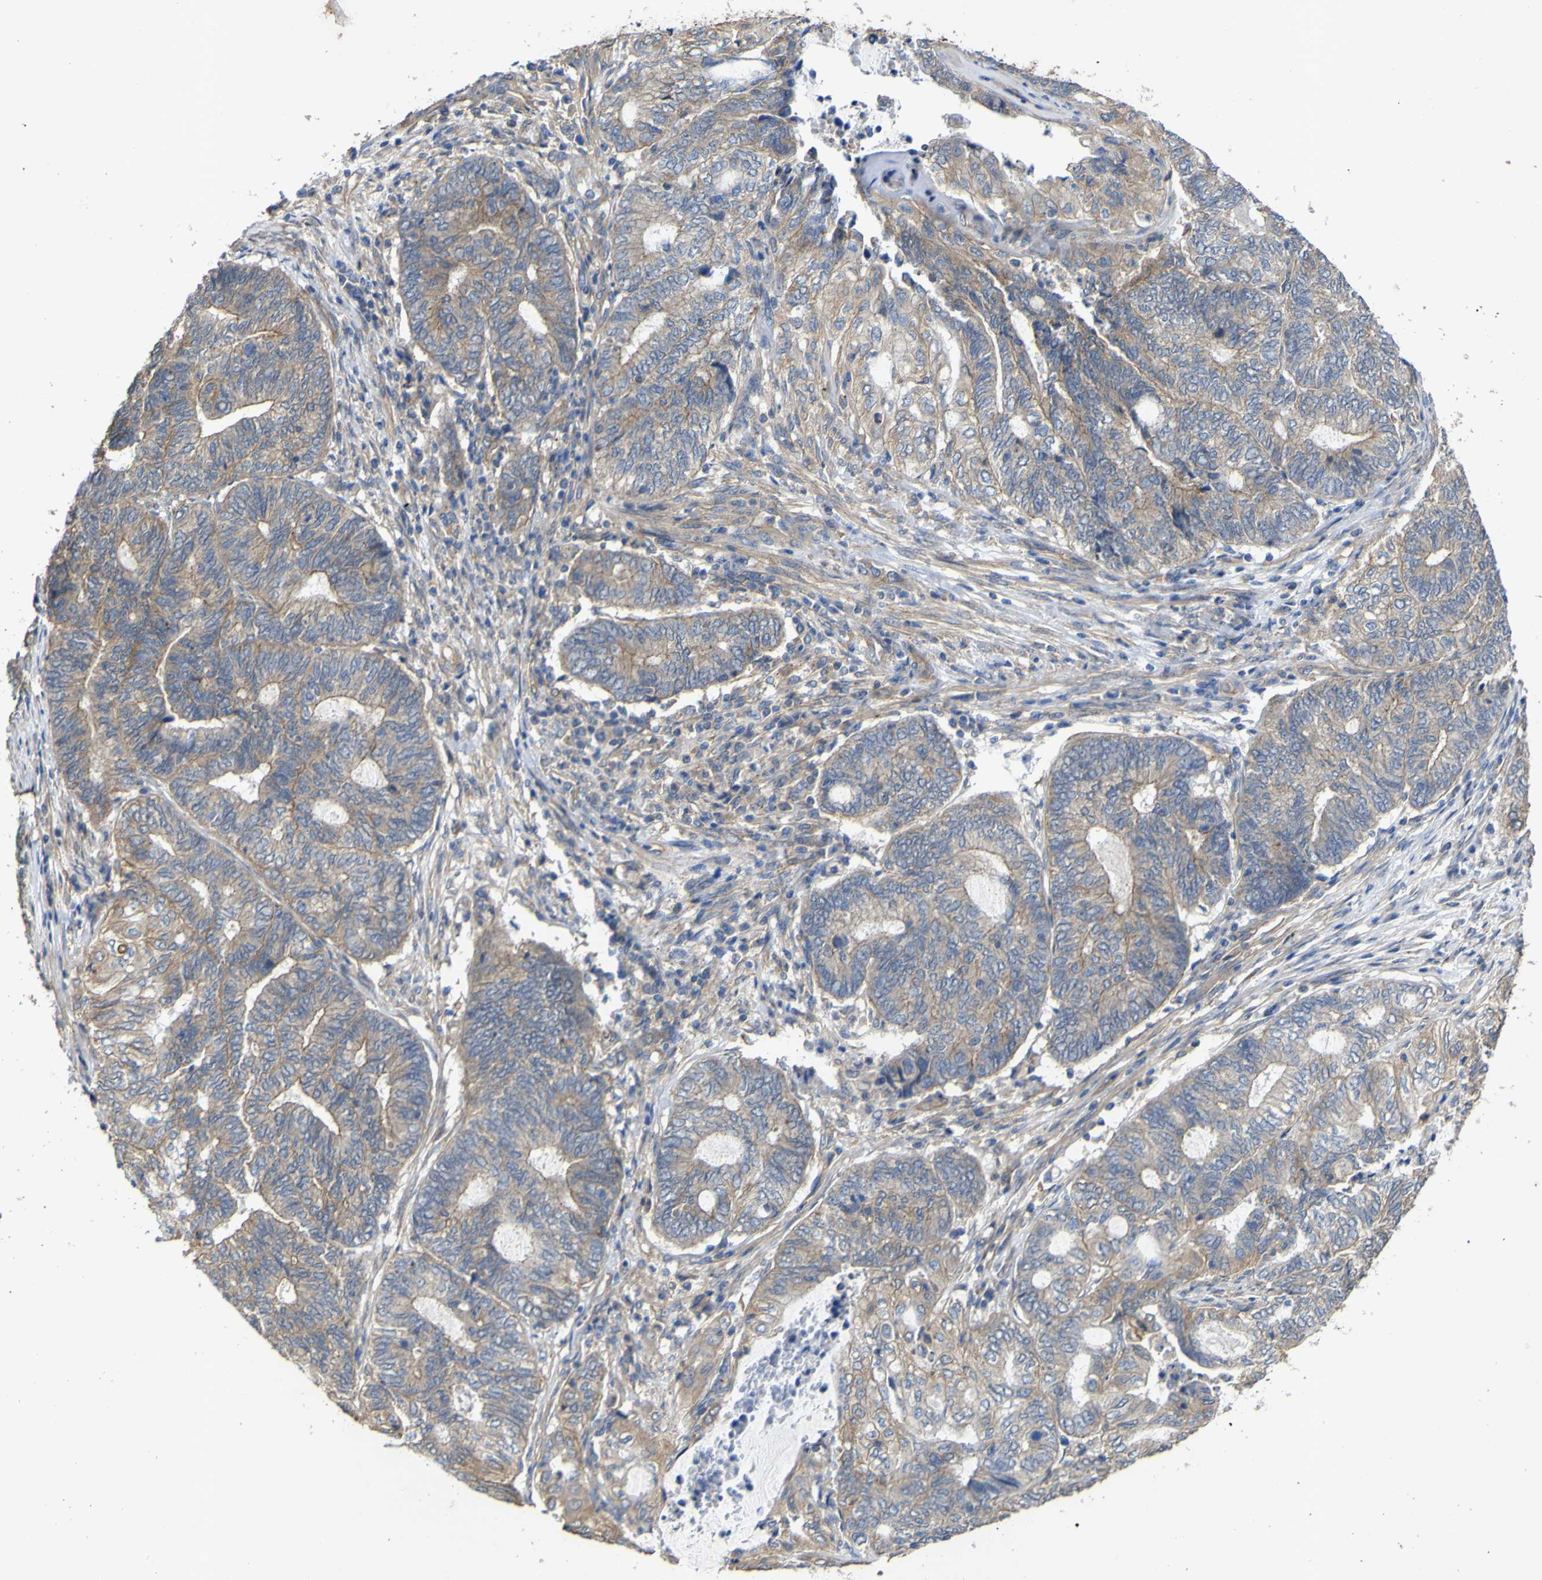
{"staining": {"intensity": "weak", "quantity": ">75%", "location": "cytoplasmic/membranous"}, "tissue": "endometrial cancer", "cell_type": "Tumor cells", "image_type": "cancer", "snomed": [{"axis": "morphology", "description": "Adenocarcinoma, NOS"}, {"axis": "topography", "description": "Uterus"}, {"axis": "topography", "description": "Endometrium"}], "caption": "Endometrial cancer (adenocarcinoma) stained with a brown dye exhibits weak cytoplasmic/membranous positive staining in about >75% of tumor cells.", "gene": "TNFSF15", "patient": {"sex": "female", "age": 70}}